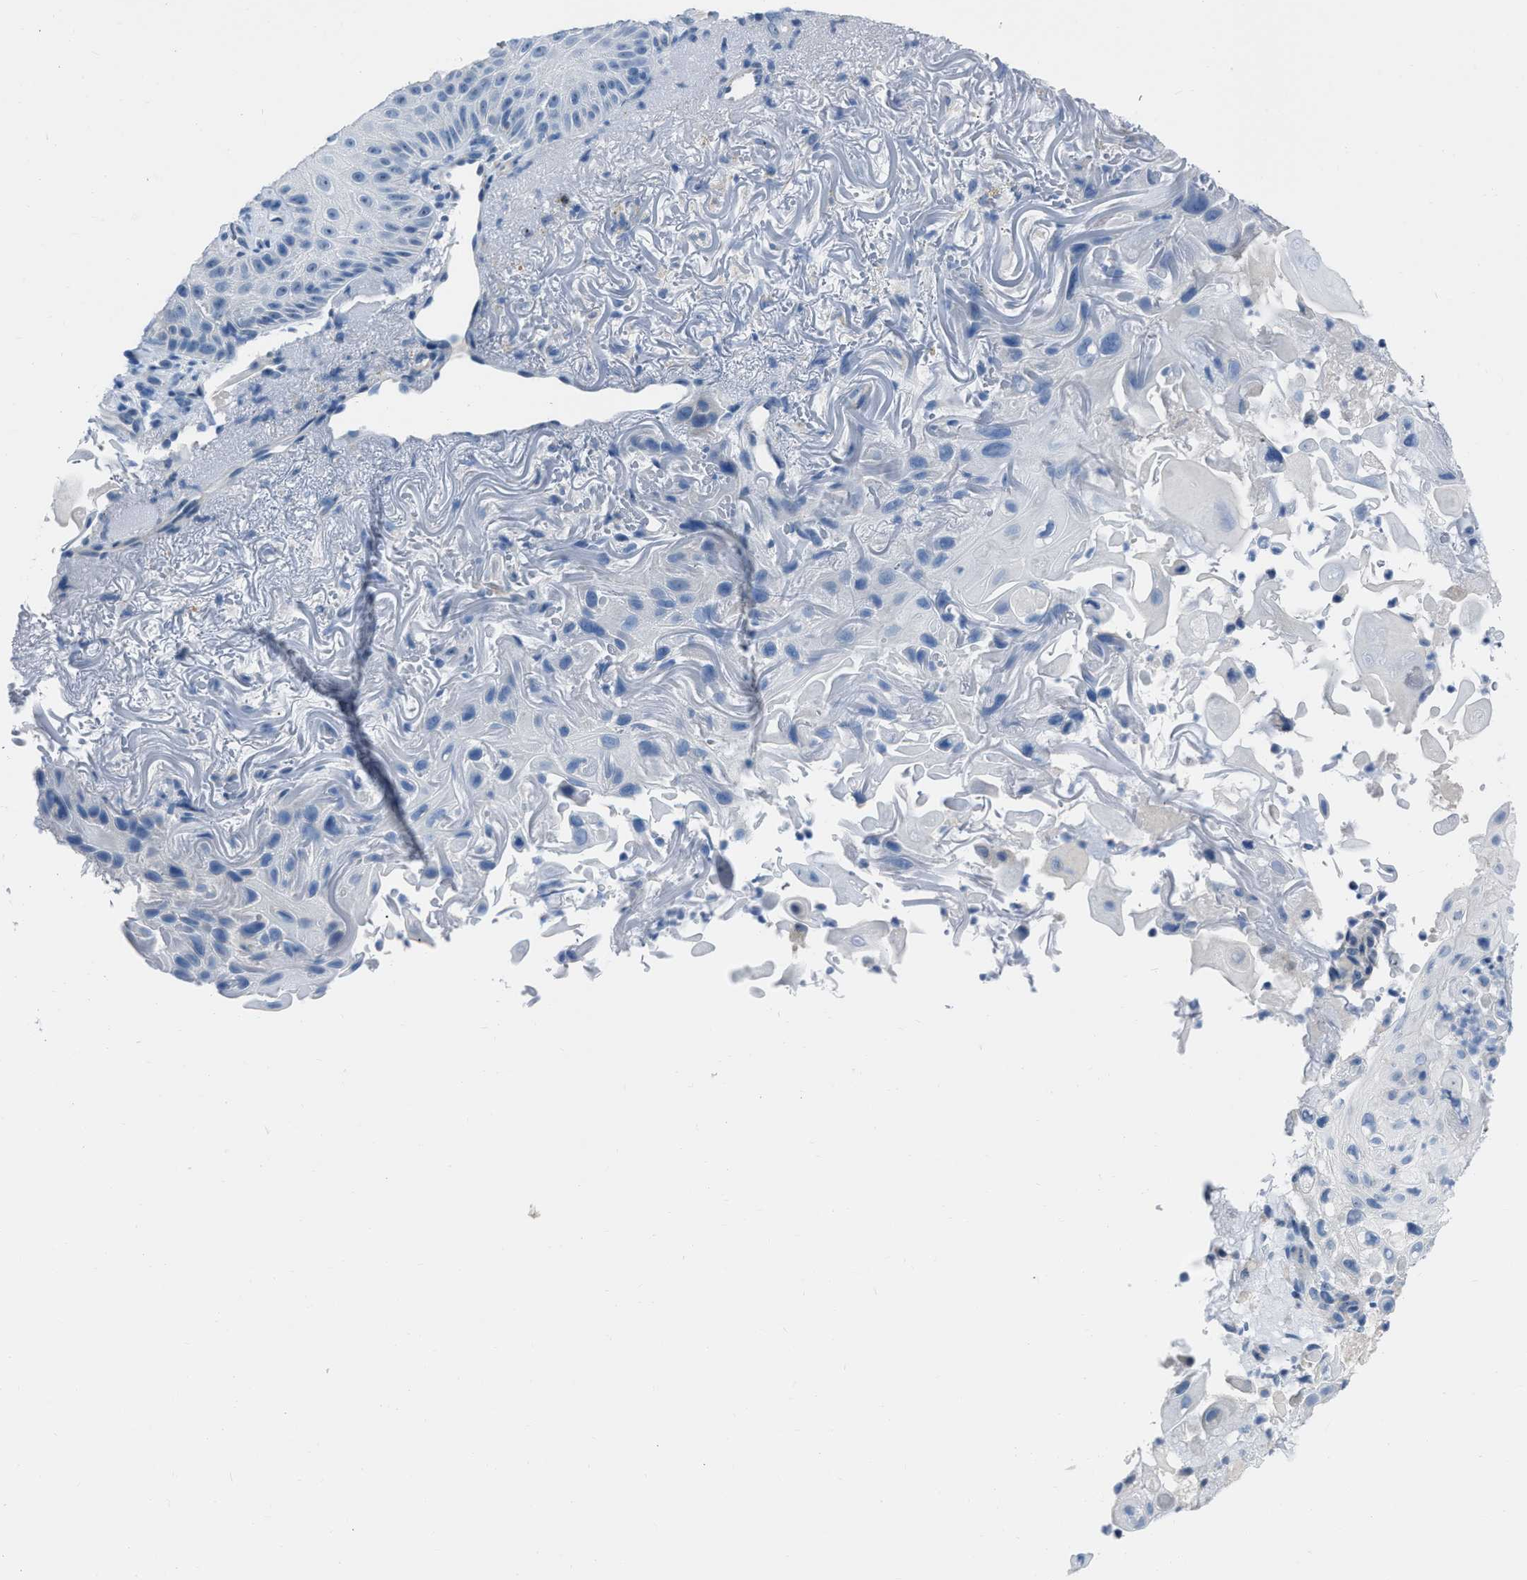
{"staining": {"intensity": "negative", "quantity": "none", "location": "none"}, "tissue": "skin cancer", "cell_type": "Tumor cells", "image_type": "cancer", "snomed": [{"axis": "morphology", "description": "Squamous cell carcinoma, NOS"}, {"axis": "topography", "description": "Skin"}], "caption": "Micrograph shows no significant protein expression in tumor cells of skin cancer. (Brightfield microscopy of DAB (3,3'-diaminobenzidine) immunohistochemistry (IHC) at high magnification).", "gene": "SPATC1L", "patient": {"sex": "female", "age": 77}}